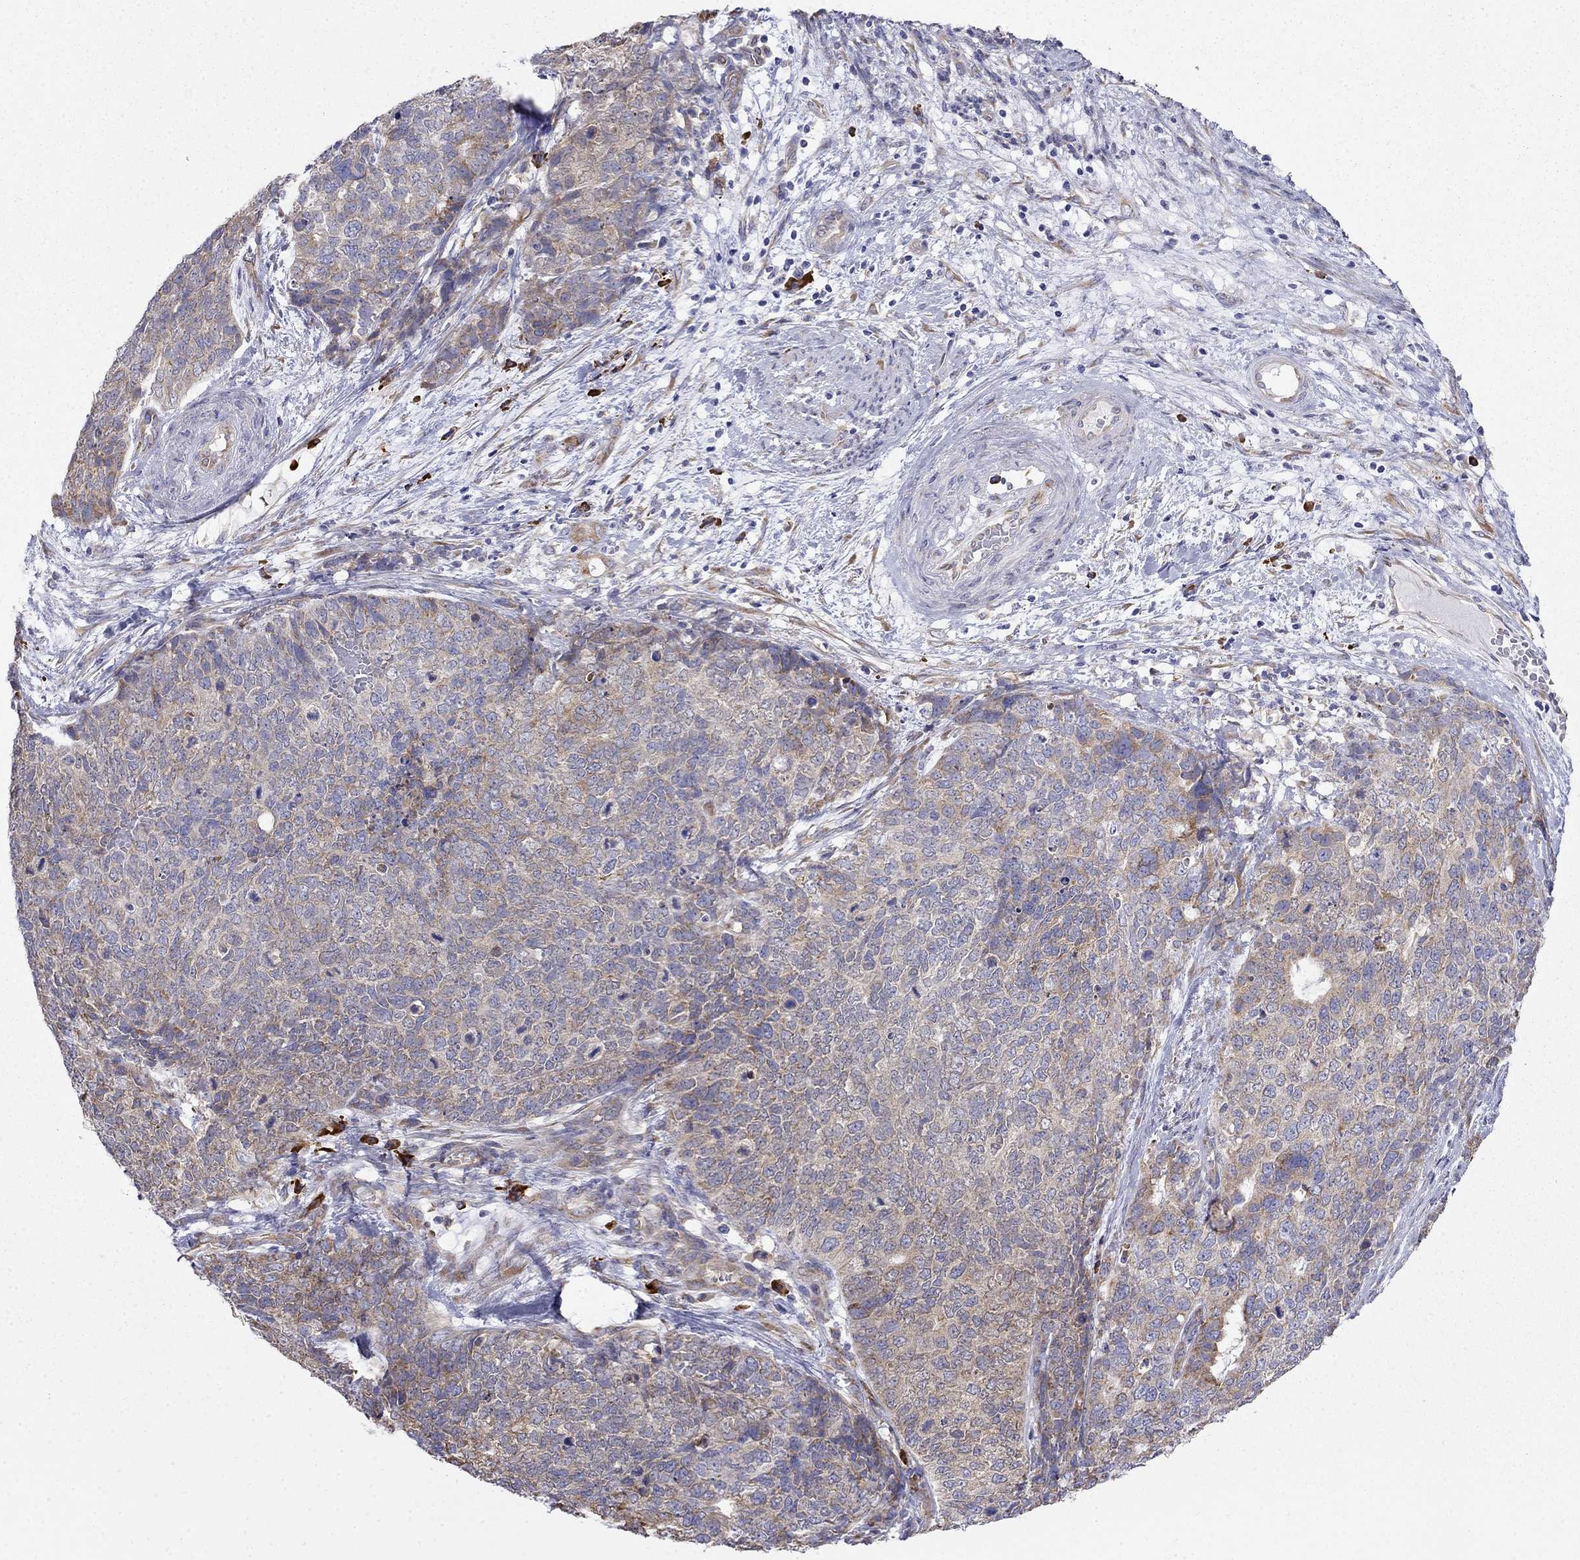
{"staining": {"intensity": "moderate", "quantity": "25%-75%", "location": "cytoplasmic/membranous"}, "tissue": "cervical cancer", "cell_type": "Tumor cells", "image_type": "cancer", "snomed": [{"axis": "morphology", "description": "Squamous cell carcinoma, NOS"}, {"axis": "topography", "description": "Cervix"}], "caption": "Immunohistochemical staining of cervical cancer (squamous cell carcinoma) displays medium levels of moderate cytoplasmic/membranous positivity in about 25%-75% of tumor cells.", "gene": "LONRF2", "patient": {"sex": "female", "age": 63}}